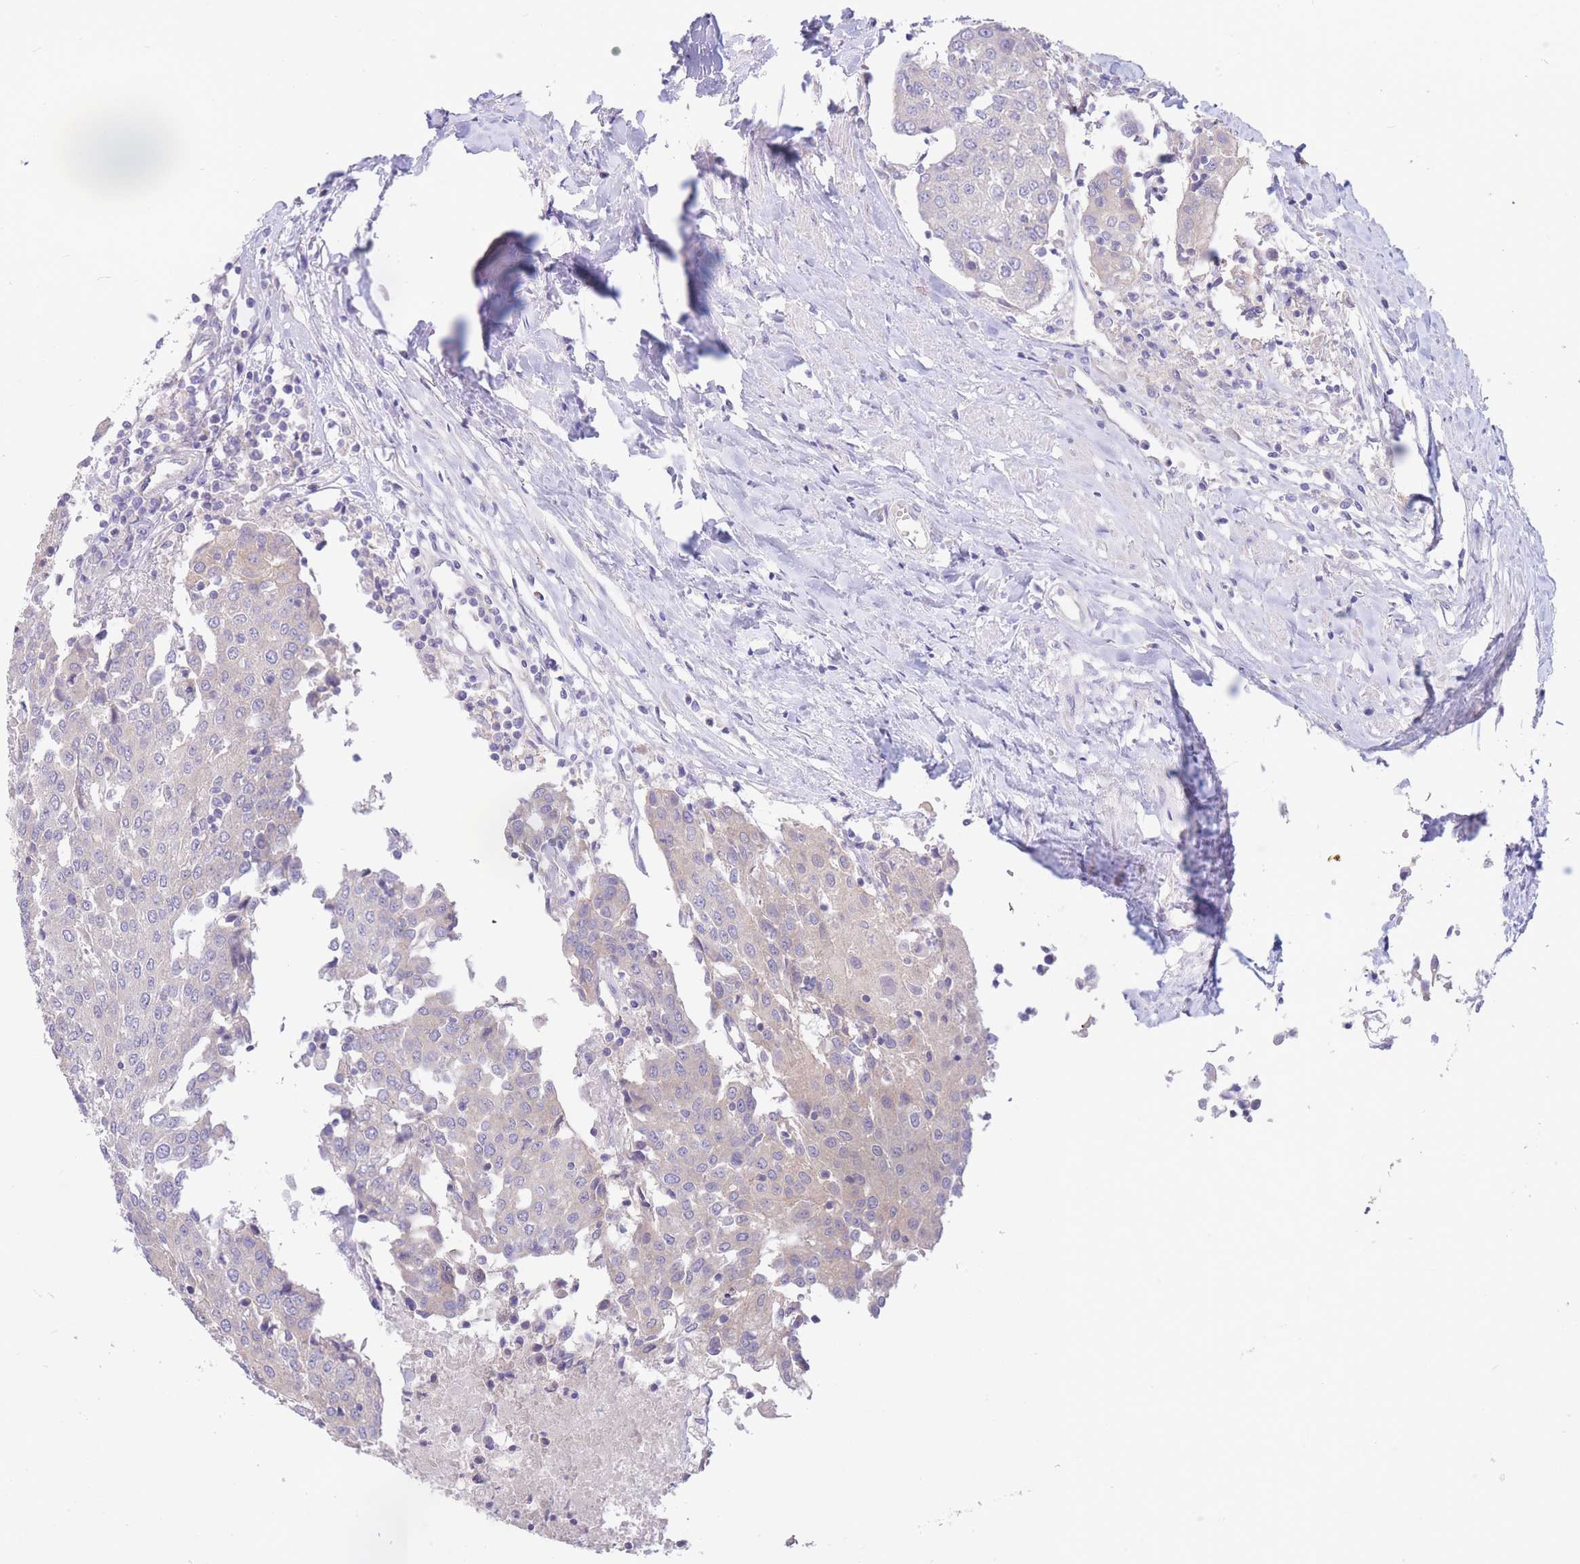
{"staining": {"intensity": "negative", "quantity": "none", "location": "none"}, "tissue": "urothelial cancer", "cell_type": "Tumor cells", "image_type": "cancer", "snomed": [{"axis": "morphology", "description": "Urothelial carcinoma, High grade"}, {"axis": "topography", "description": "Urinary bladder"}], "caption": "This is a image of IHC staining of urothelial cancer, which shows no positivity in tumor cells.", "gene": "ALS2CL", "patient": {"sex": "female", "age": 85}}